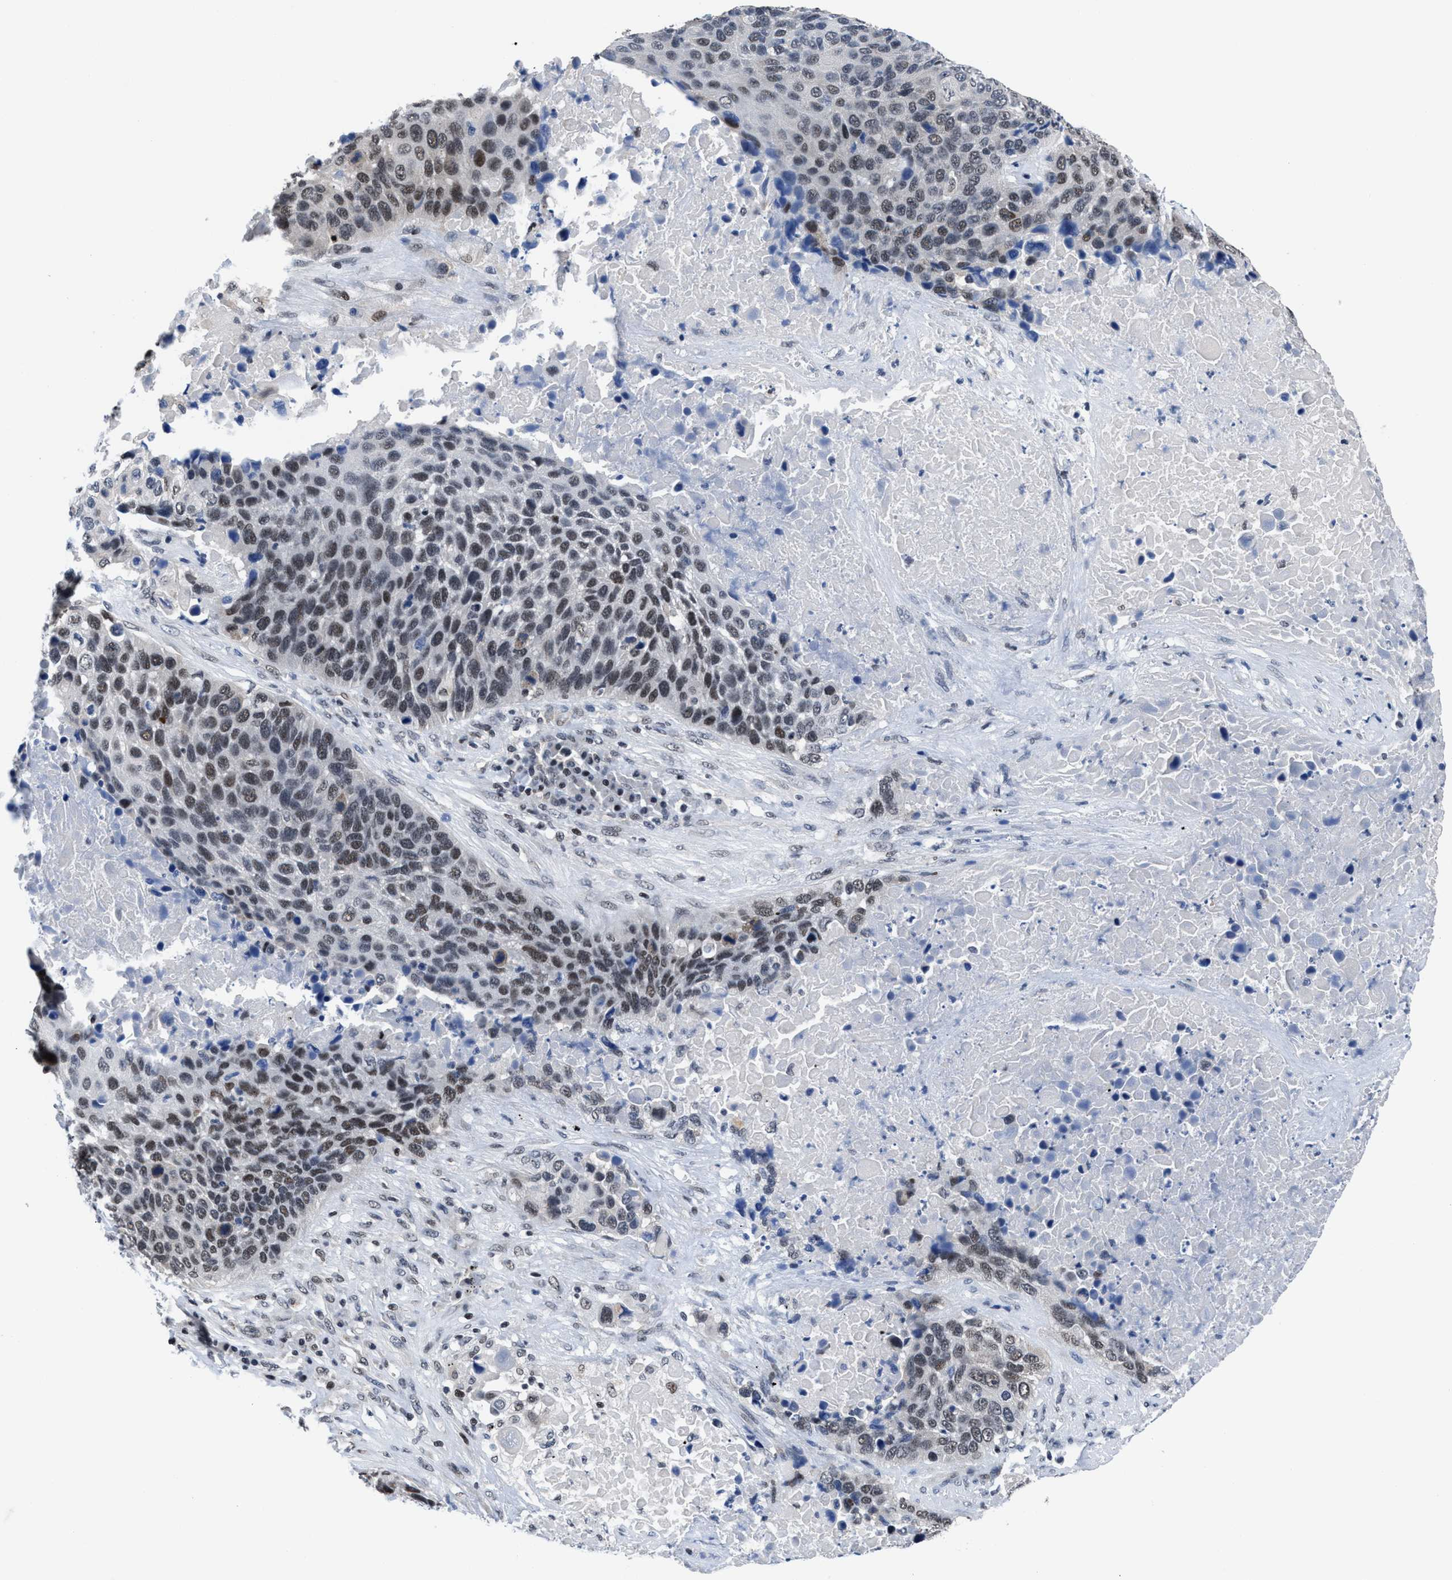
{"staining": {"intensity": "weak", "quantity": ">75%", "location": "nuclear"}, "tissue": "lung cancer", "cell_type": "Tumor cells", "image_type": "cancer", "snomed": [{"axis": "morphology", "description": "Squamous cell carcinoma, NOS"}, {"axis": "topography", "description": "Lung"}], "caption": "Immunohistochemical staining of lung cancer (squamous cell carcinoma) exhibits weak nuclear protein expression in approximately >75% of tumor cells.", "gene": "WDR81", "patient": {"sex": "male", "age": 66}}